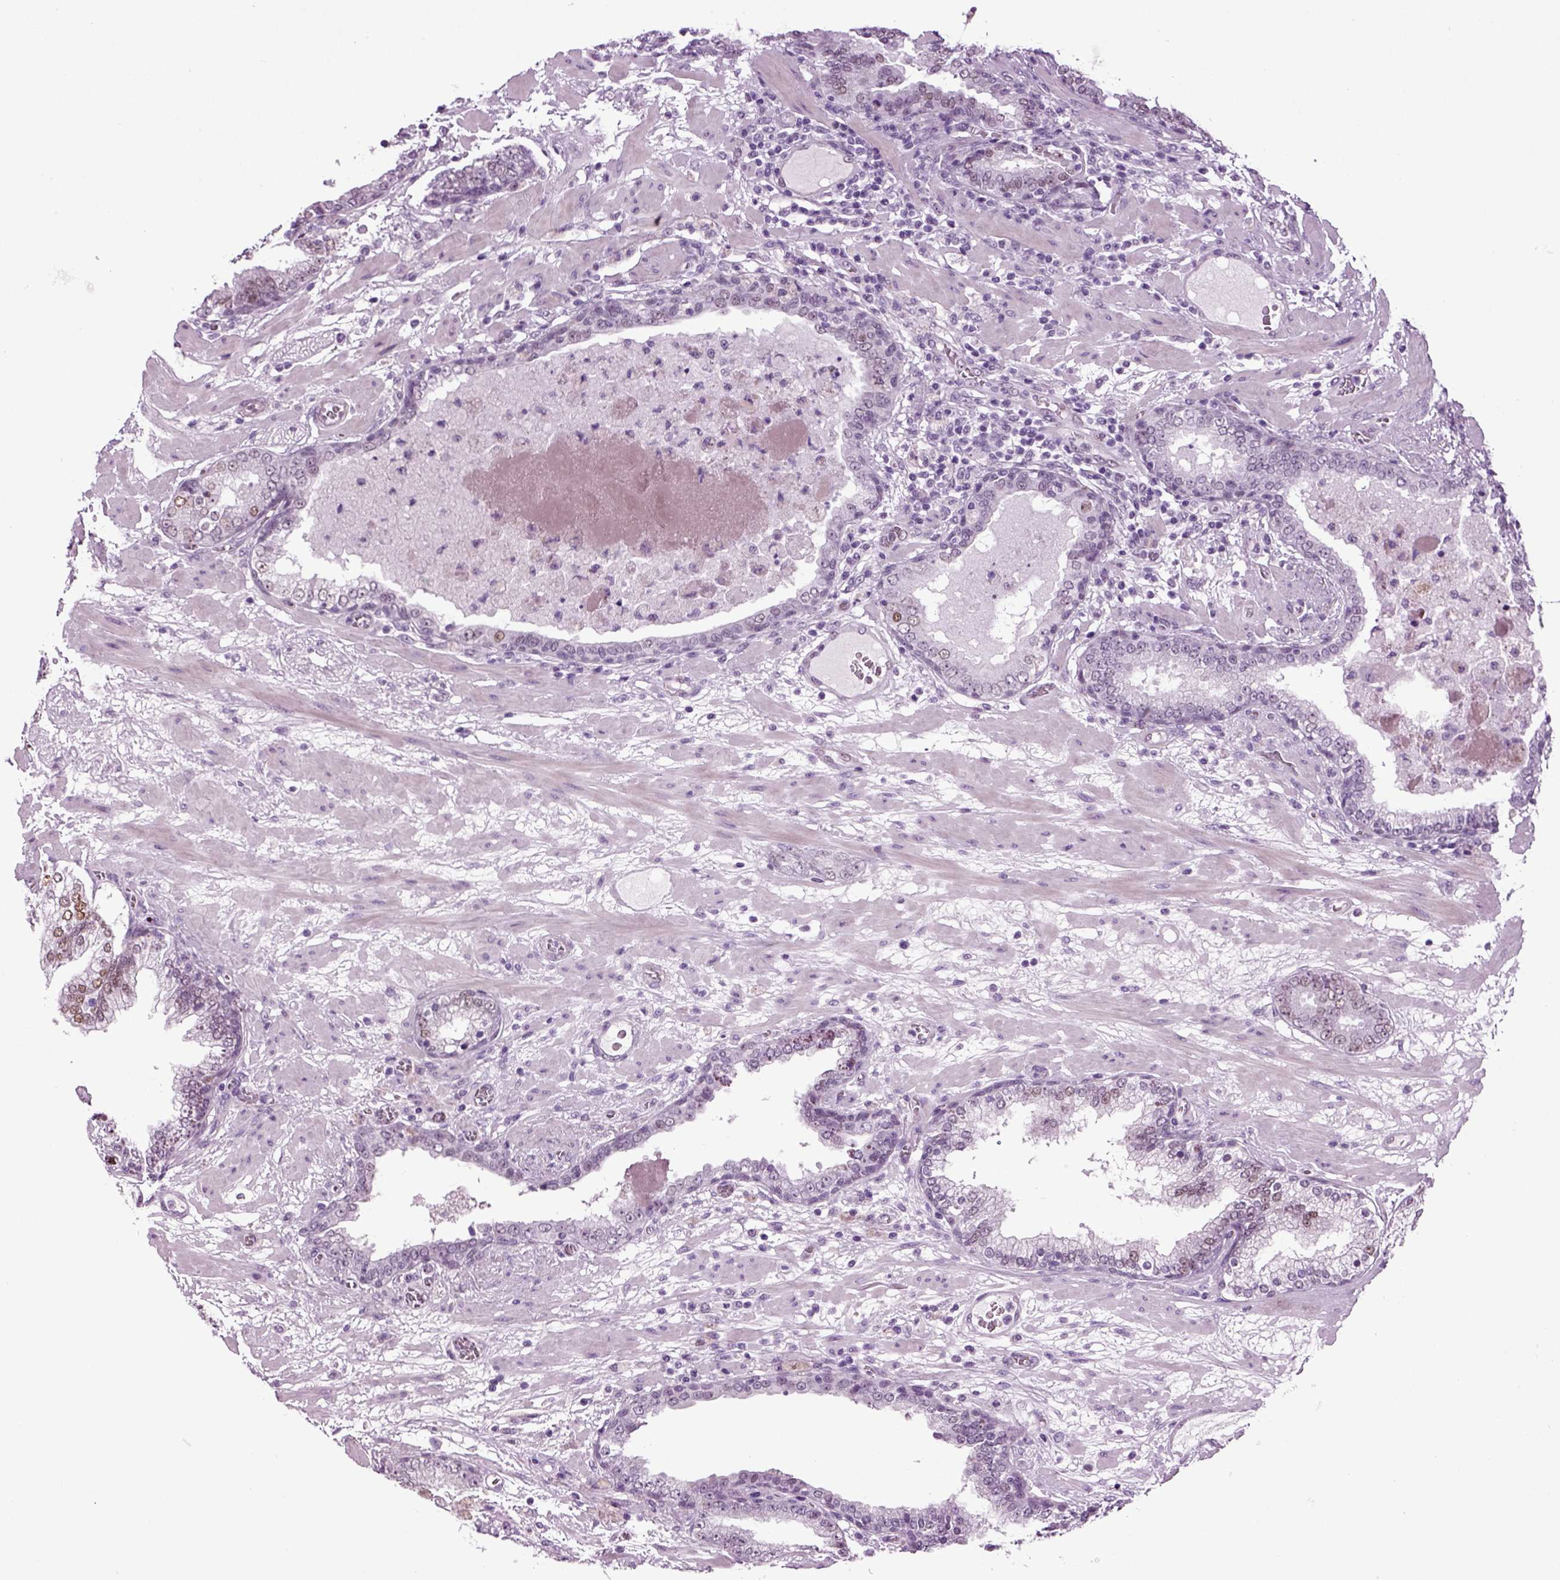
{"staining": {"intensity": "strong", "quantity": "<25%", "location": "nuclear"}, "tissue": "prostate cancer", "cell_type": "Tumor cells", "image_type": "cancer", "snomed": [{"axis": "morphology", "description": "Adenocarcinoma, Low grade"}, {"axis": "topography", "description": "Prostate"}], "caption": "The photomicrograph demonstrates a brown stain indicating the presence of a protein in the nuclear of tumor cells in prostate cancer (low-grade adenocarcinoma).", "gene": "RFX3", "patient": {"sex": "male", "age": 60}}